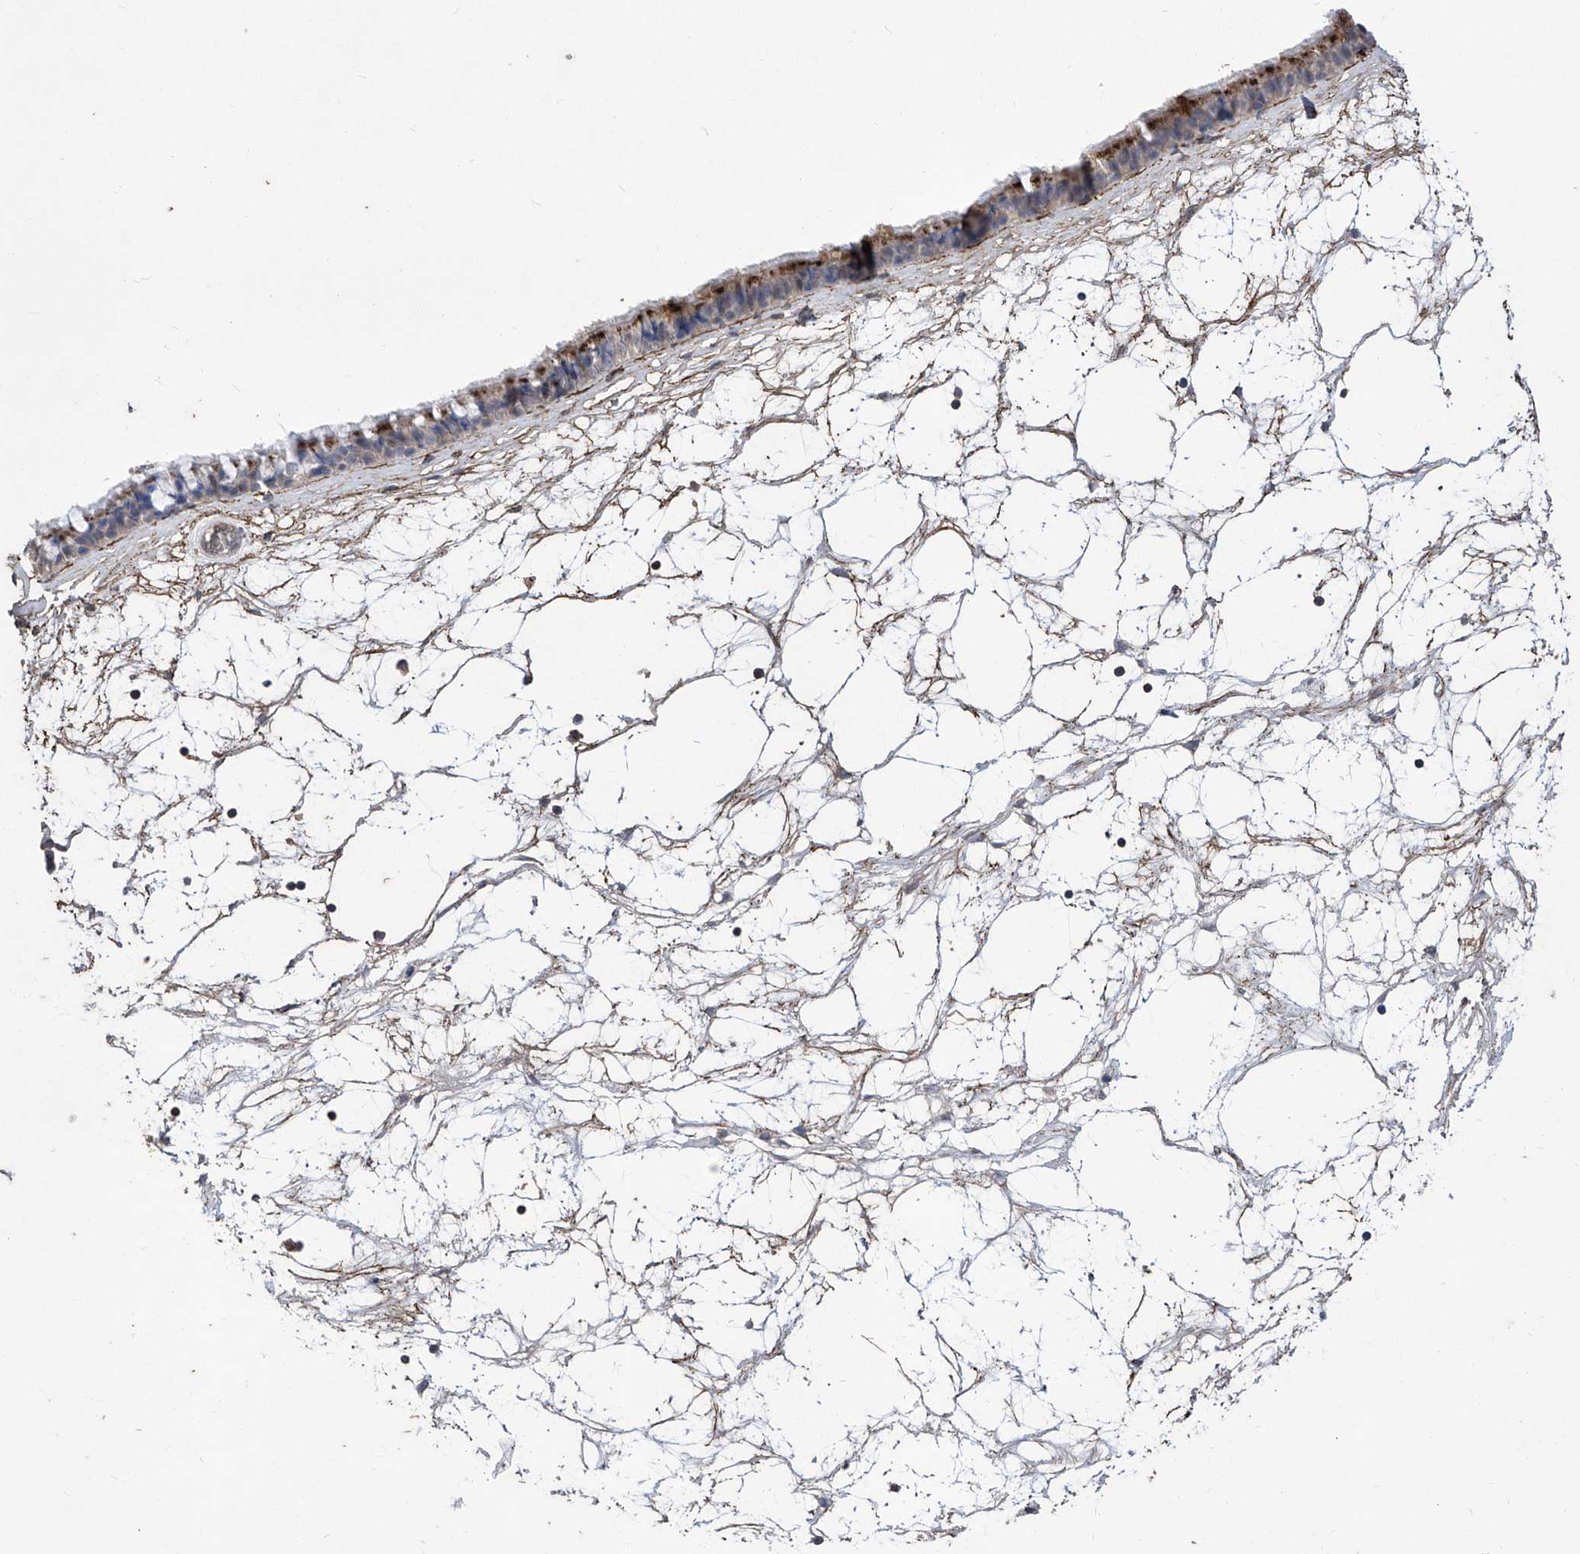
{"staining": {"intensity": "strong", "quantity": "25%-75%", "location": "cytoplasmic/membranous"}, "tissue": "nasopharynx", "cell_type": "Respiratory epithelial cells", "image_type": "normal", "snomed": [{"axis": "morphology", "description": "Normal tissue, NOS"}, {"axis": "topography", "description": "Nasopharynx"}], "caption": "Protein staining of unremarkable nasopharynx exhibits strong cytoplasmic/membranous expression in approximately 25%-75% of respiratory epithelial cells.", "gene": "TXNIP", "patient": {"sex": "male", "age": 64}}